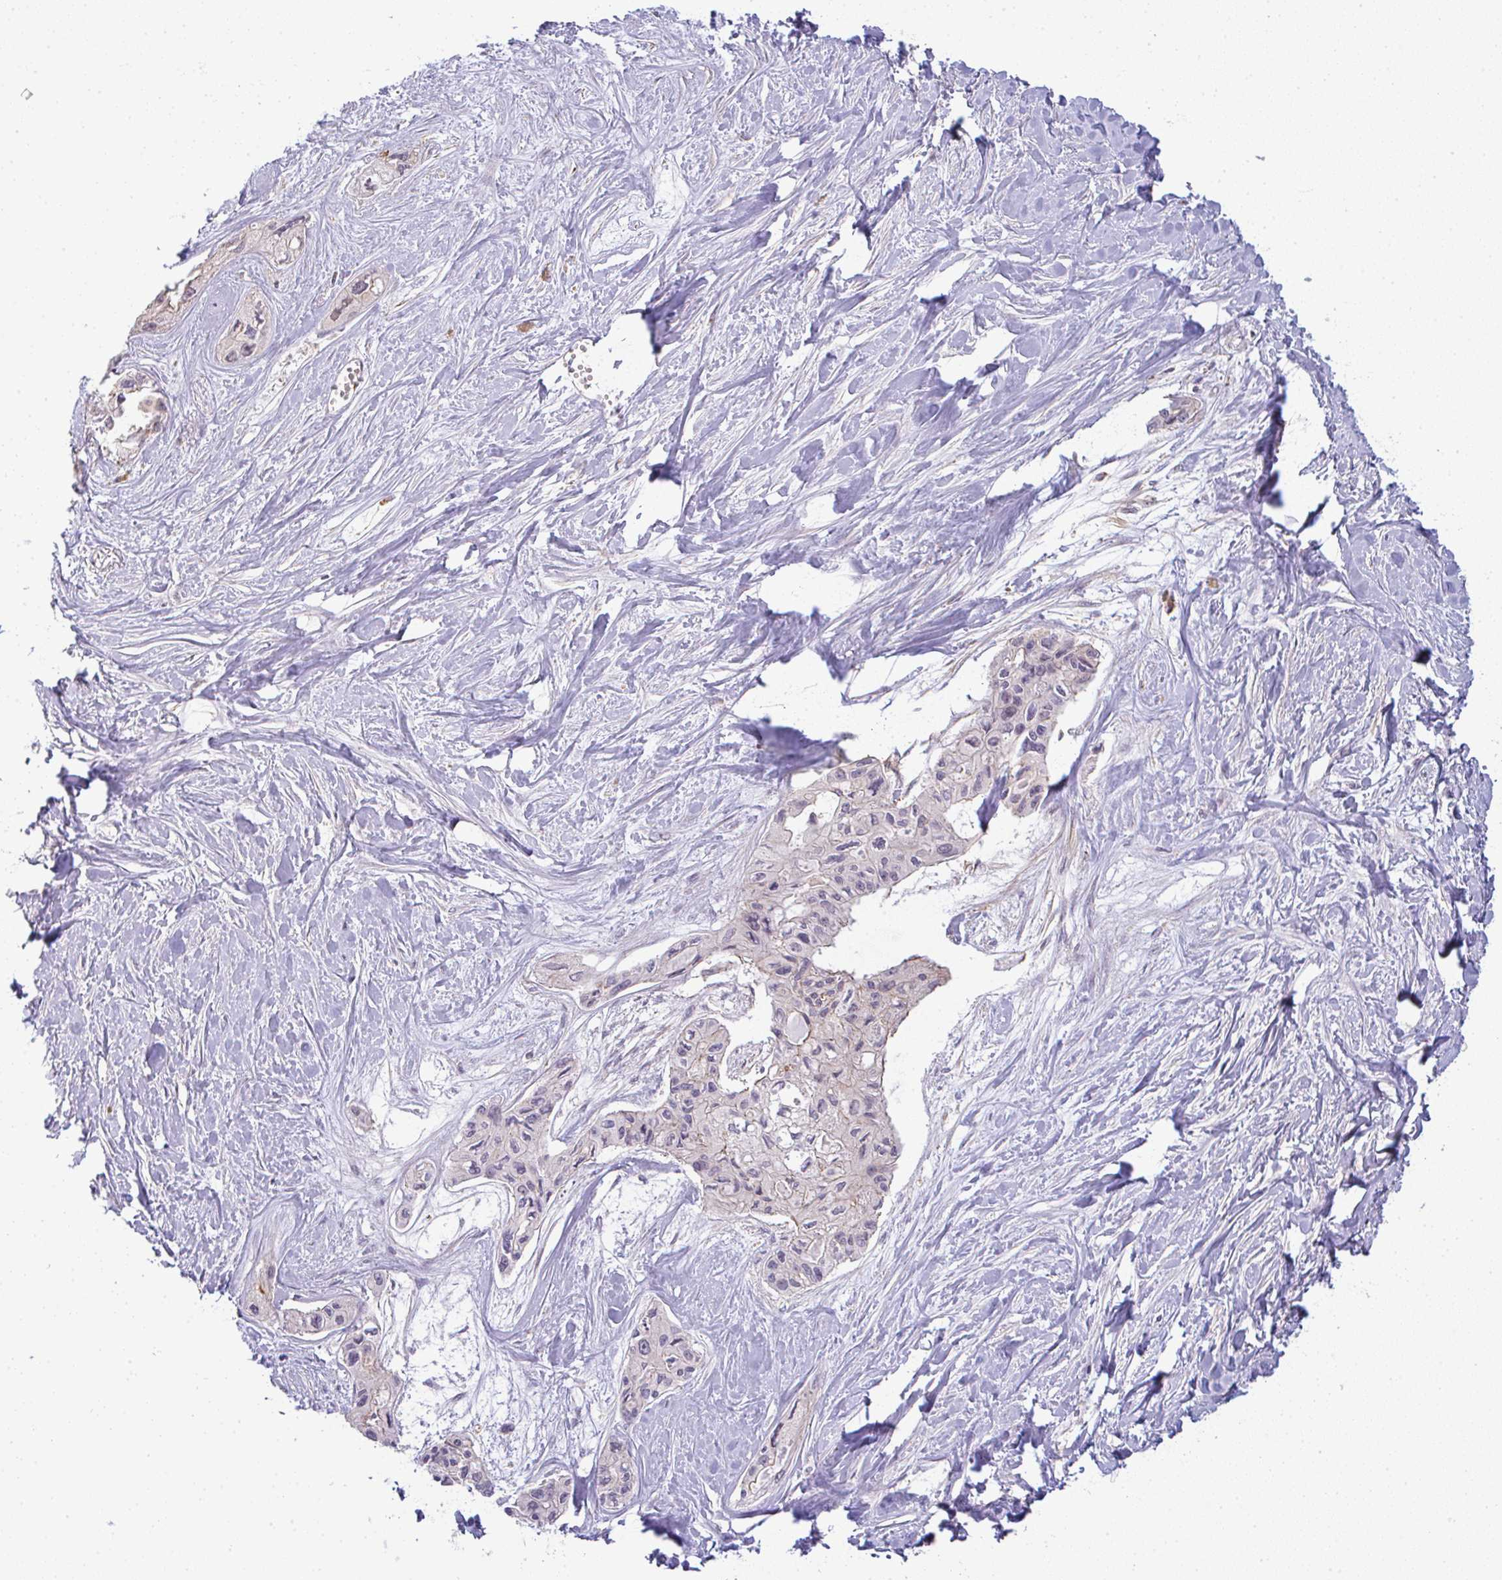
{"staining": {"intensity": "negative", "quantity": "none", "location": "none"}, "tissue": "pancreatic cancer", "cell_type": "Tumor cells", "image_type": "cancer", "snomed": [{"axis": "morphology", "description": "Adenocarcinoma, NOS"}, {"axis": "topography", "description": "Pancreas"}], "caption": "Tumor cells are negative for brown protein staining in pancreatic adenocarcinoma.", "gene": "CSE1L", "patient": {"sex": "female", "age": 50}}